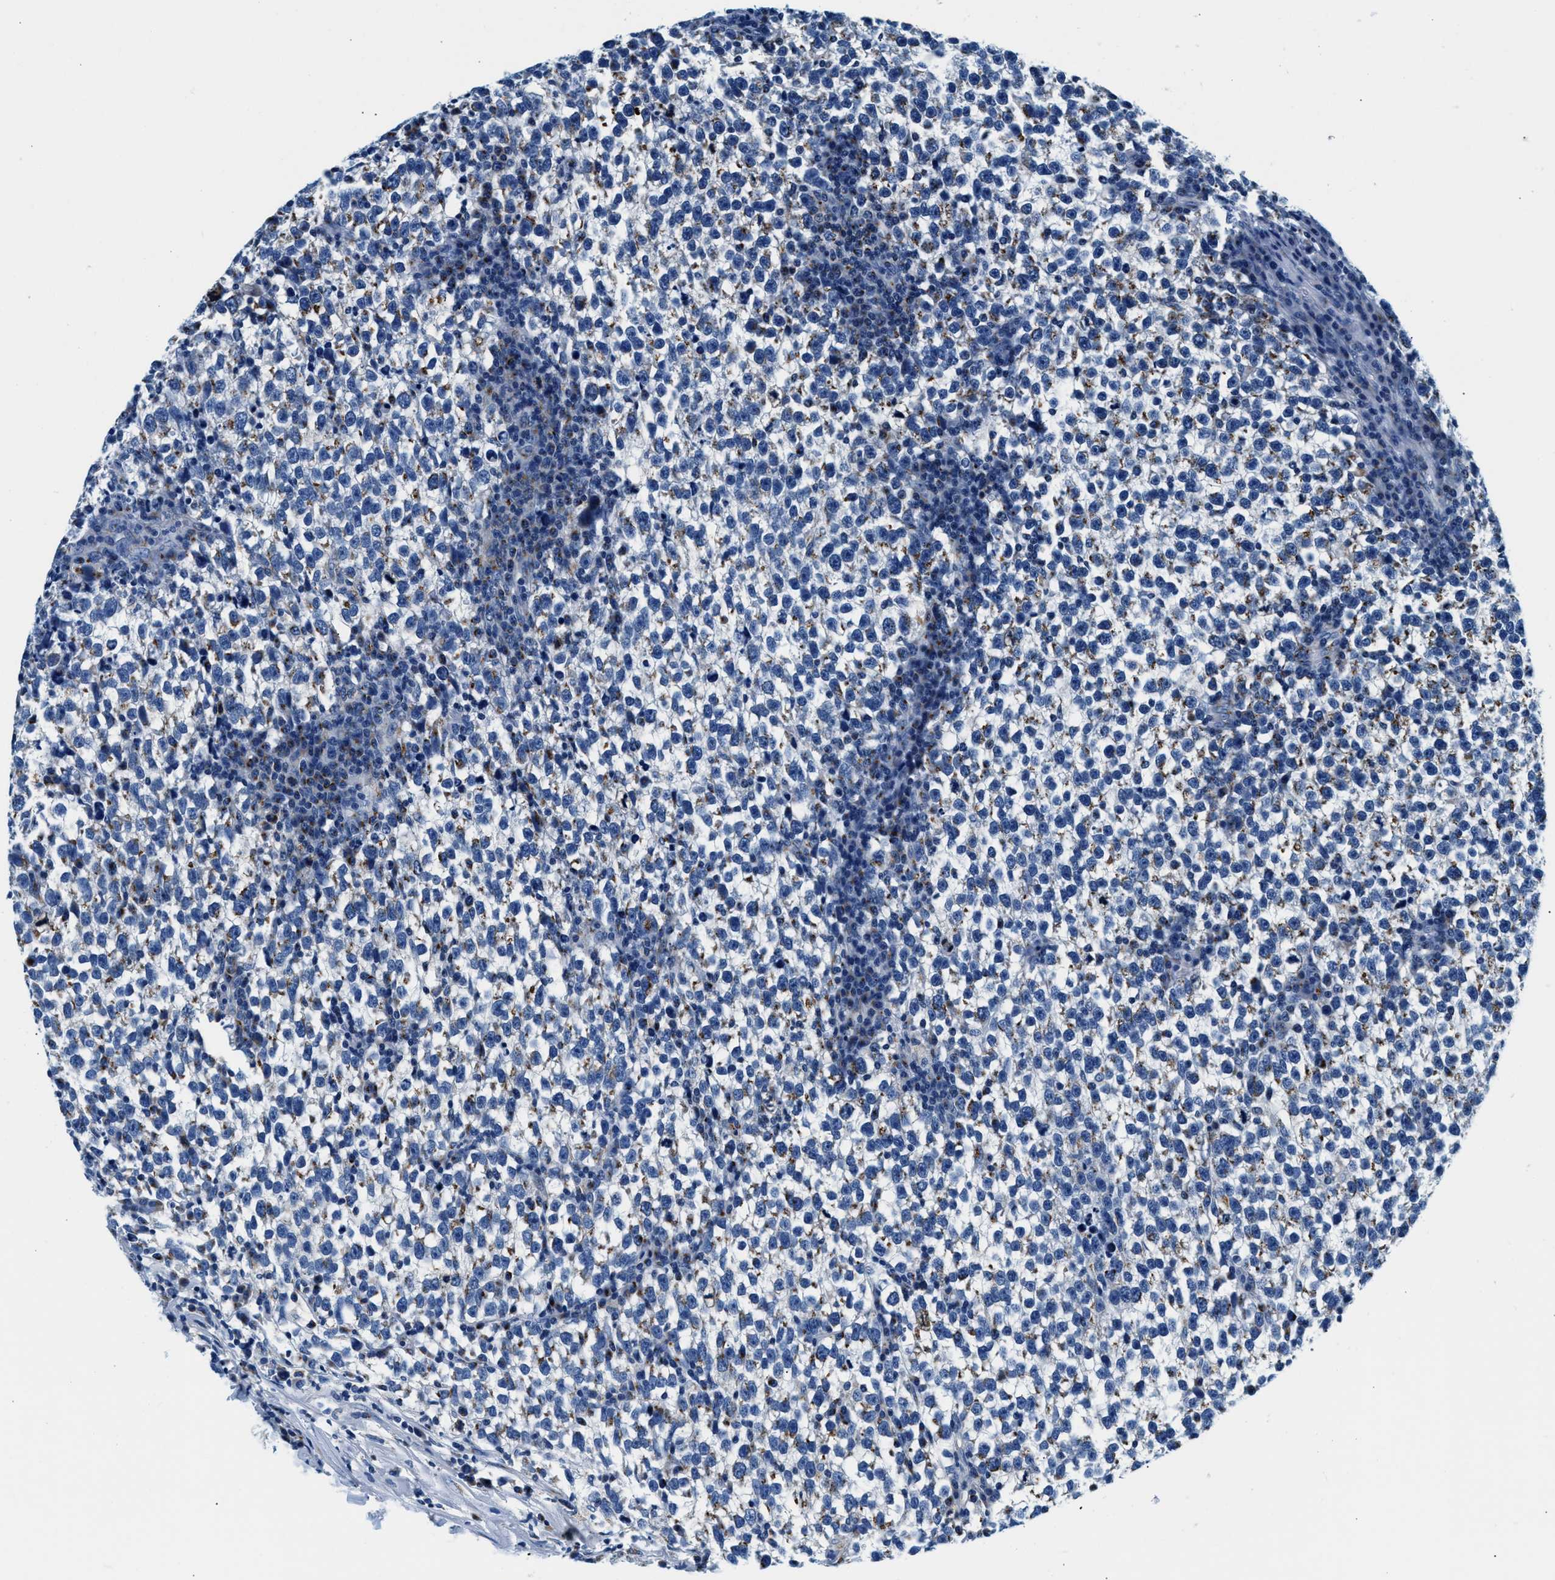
{"staining": {"intensity": "weak", "quantity": ">75%", "location": "cytoplasmic/membranous"}, "tissue": "testis cancer", "cell_type": "Tumor cells", "image_type": "cancer", "snomed": [{"axis": "morphology", "description": "Normal tissue, NOS"}, {"axis": "morphology", "description": "Seminoma, NOS"}, {"axis": "topography", "description": "Testis"}], "caption": "Immunohistochemical staining of testis cancer (seminoma) shows low levels of weak cytoplasmic/membranous protein expression in about >75% of tumor cells.", "gene": "VPS53", "patient": {"sex": "male", "age": 43}}